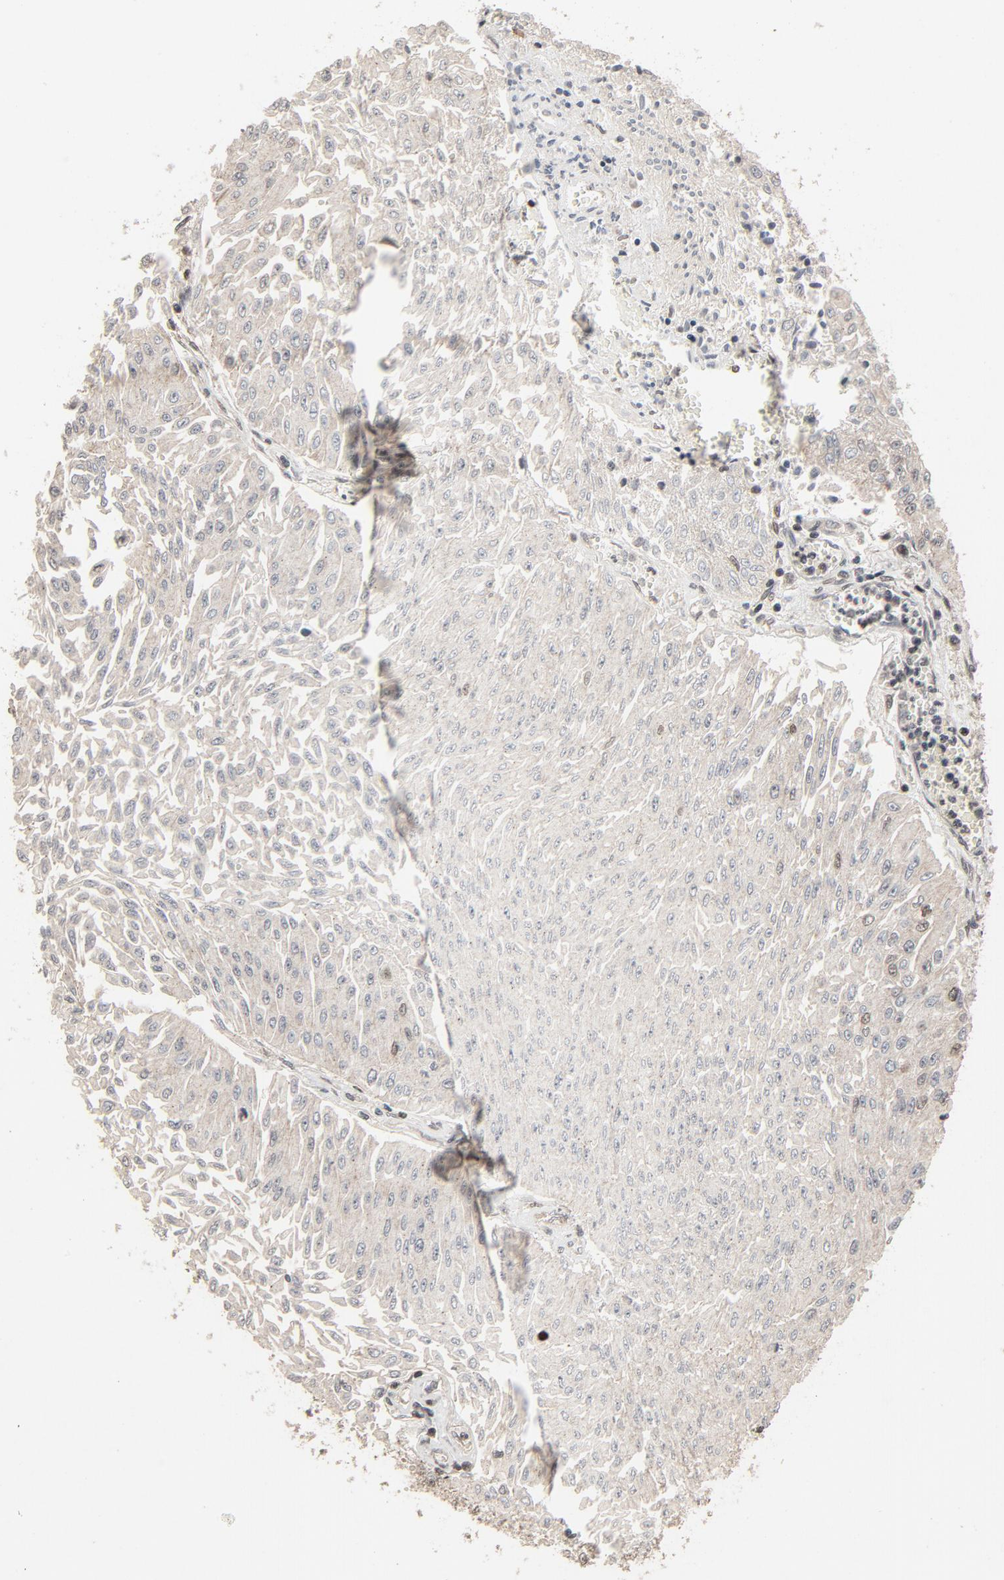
{"staining": {"intensity": "weak", "quantity": "<25%", "location": "nuclear"}, "tissue": "urothelial cancer", "cell_type": "Tumor cells", "image_type": "cancer", "snomed": [{"axis": "morphology", "description": "Urothelial carcinoma, Low grade"}, {"axis": "topography", "description": "Urinary bladder"}], "caption": "An IHC histopathology image of urothelial cancer is shown. There is no staining in tumor cells of urothelial cancer. Brightfield microscopy of IHC stained with DAB (brown) and hematoxylin (blue), captured at high magnification.", "gene": "POM121", "patient": {"sex": "male", "age": 86}}